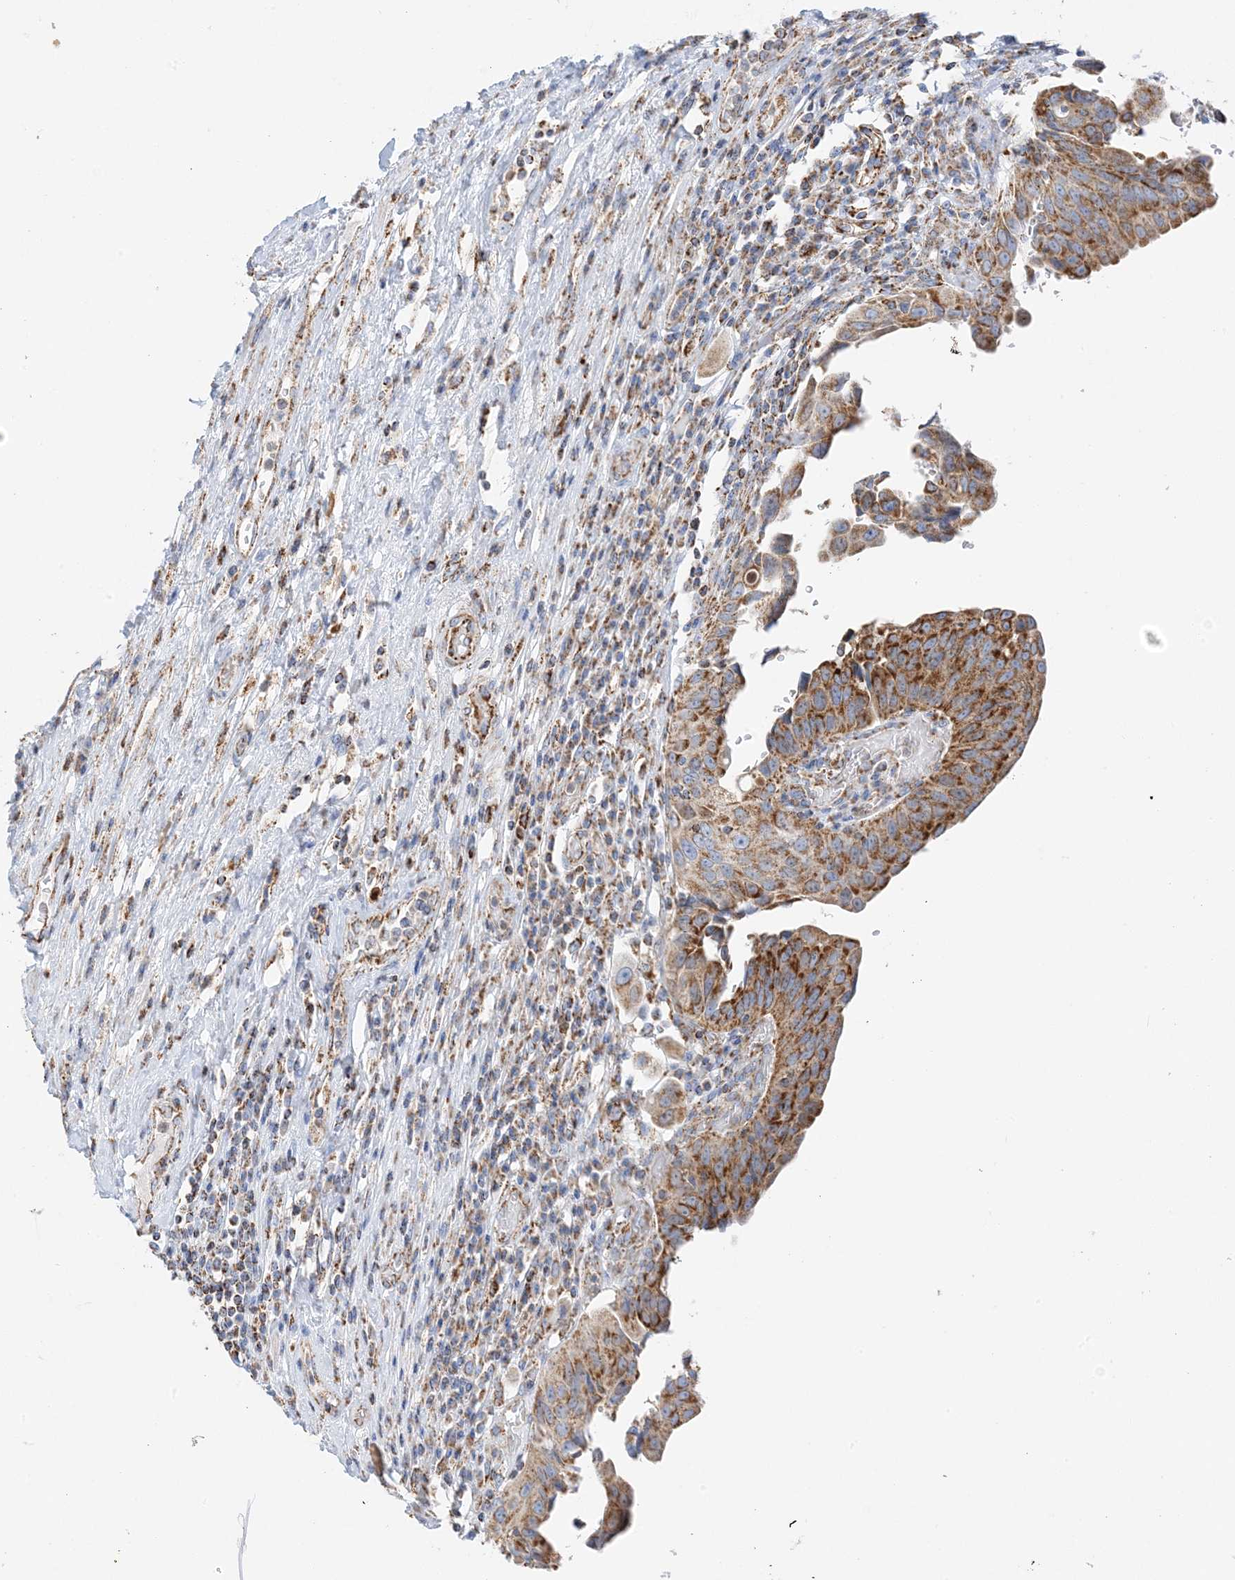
{"staining": {"intensity": "strong", "quantity": ">75%", "location": "cytoplasmic/membranous"}, "tissue": "urothelial cancer", "cell_type": "Tumor cells", "image_type": "cancer", "snomed": [{"axis": "morphology", "description": "Urothelial carcinoma, High grade"}, {"axis": "topography", "description": "Urinary bladder"}], "caption": "Approximately >75% of tumor cells in human urothelial cancer display strong cytoplasmic/membranous protein positivity as visualized by brown immunohistochemical staining.", "gene": "CAPN13", "patient": {"sex": "female", "age": 80}}